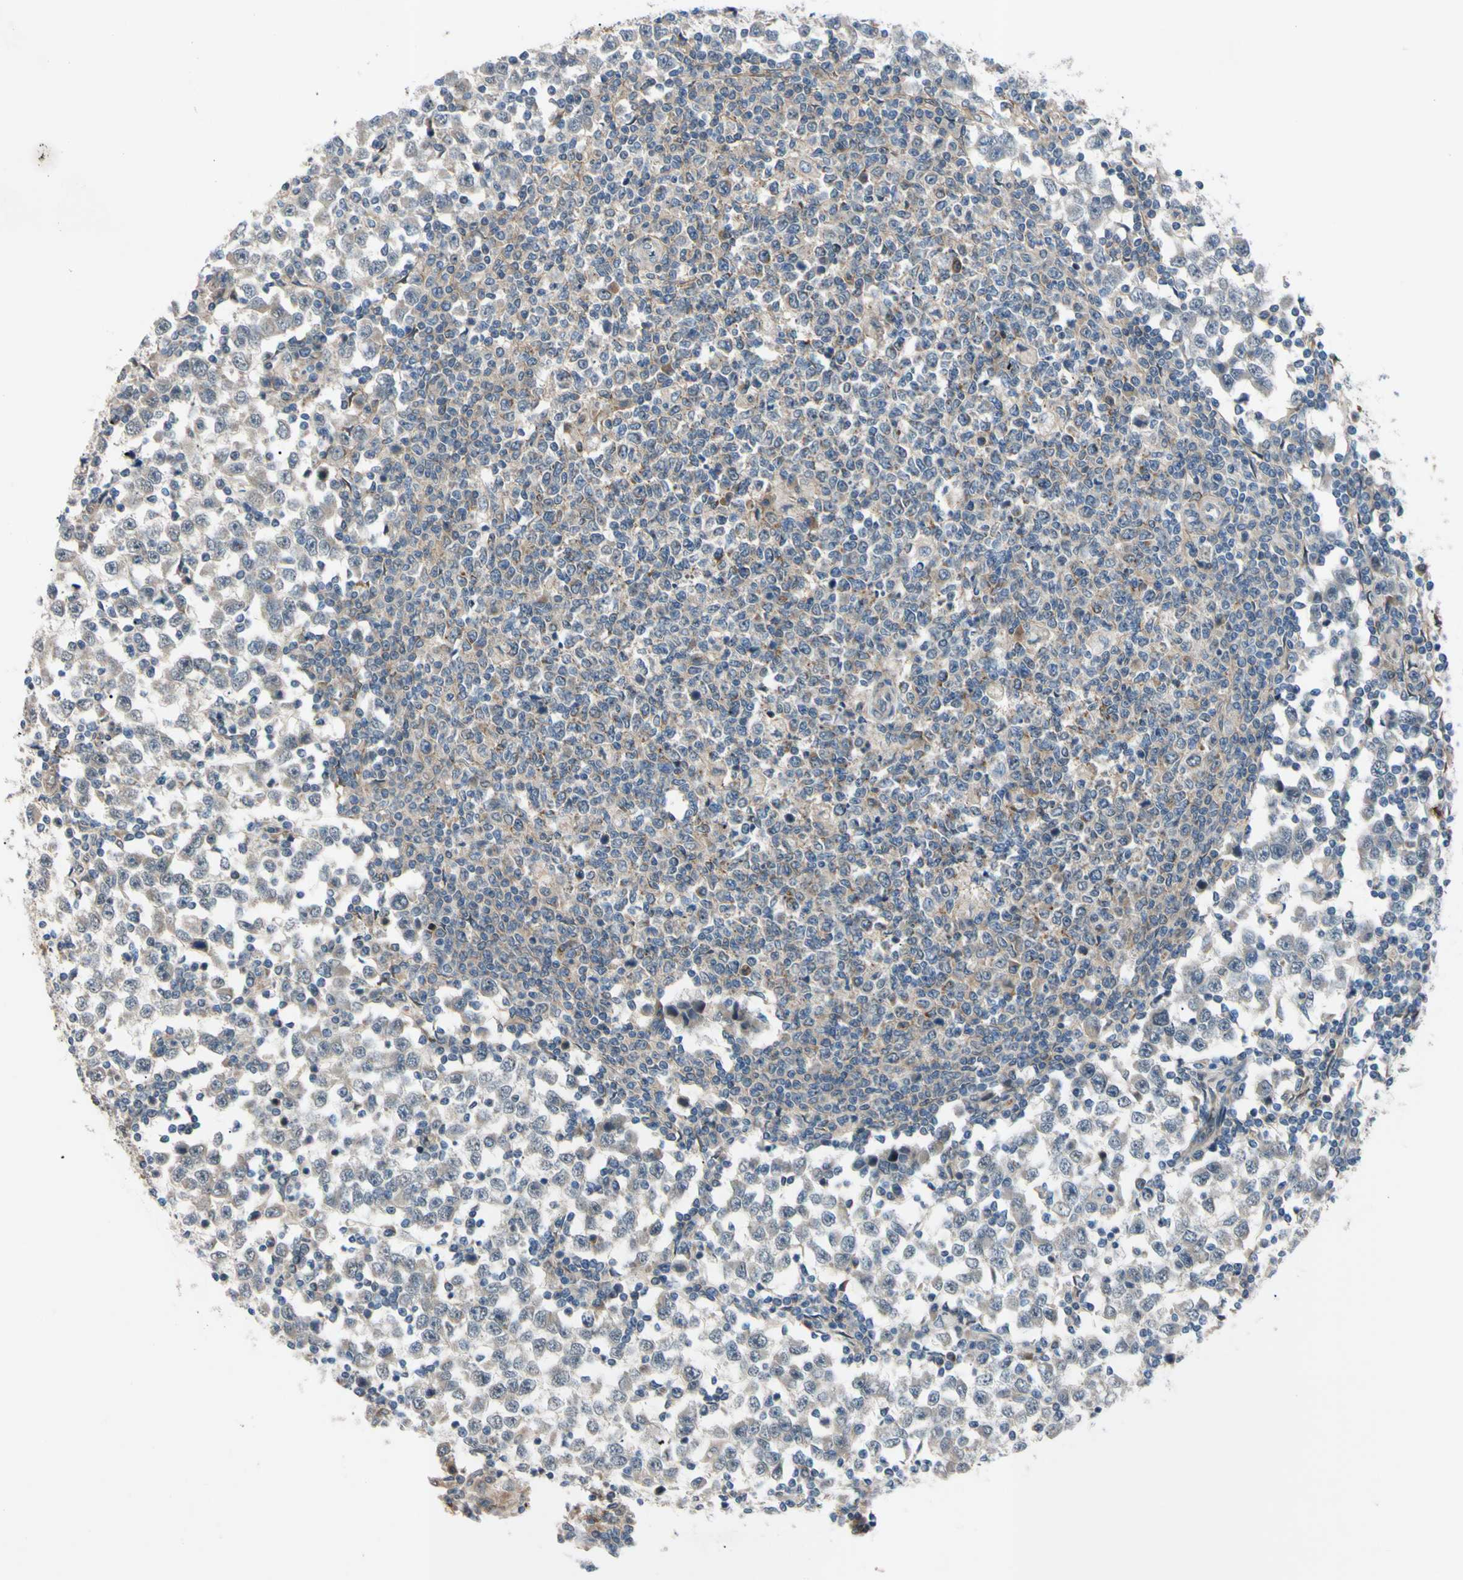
{"staining": {"intensity": "negative", "quantity": "none", "location": "none"}, "tissue": "testis cancer", "cell_type": "Tumor cells", "image_type": "cancer", "snomed": [{"axis": "morphology", "description": "Seminoma, NOS"}, {"axis": "topography", "description": "Testis"}], "caption": "Immunohistochemistry (IHC) histopathology image of human testis cancer (seminoma) stained for a protein (brown), which shows no staining in tumor cells.", "gene": "SVIL", "patient": {"sex": "male", "age": 65}}